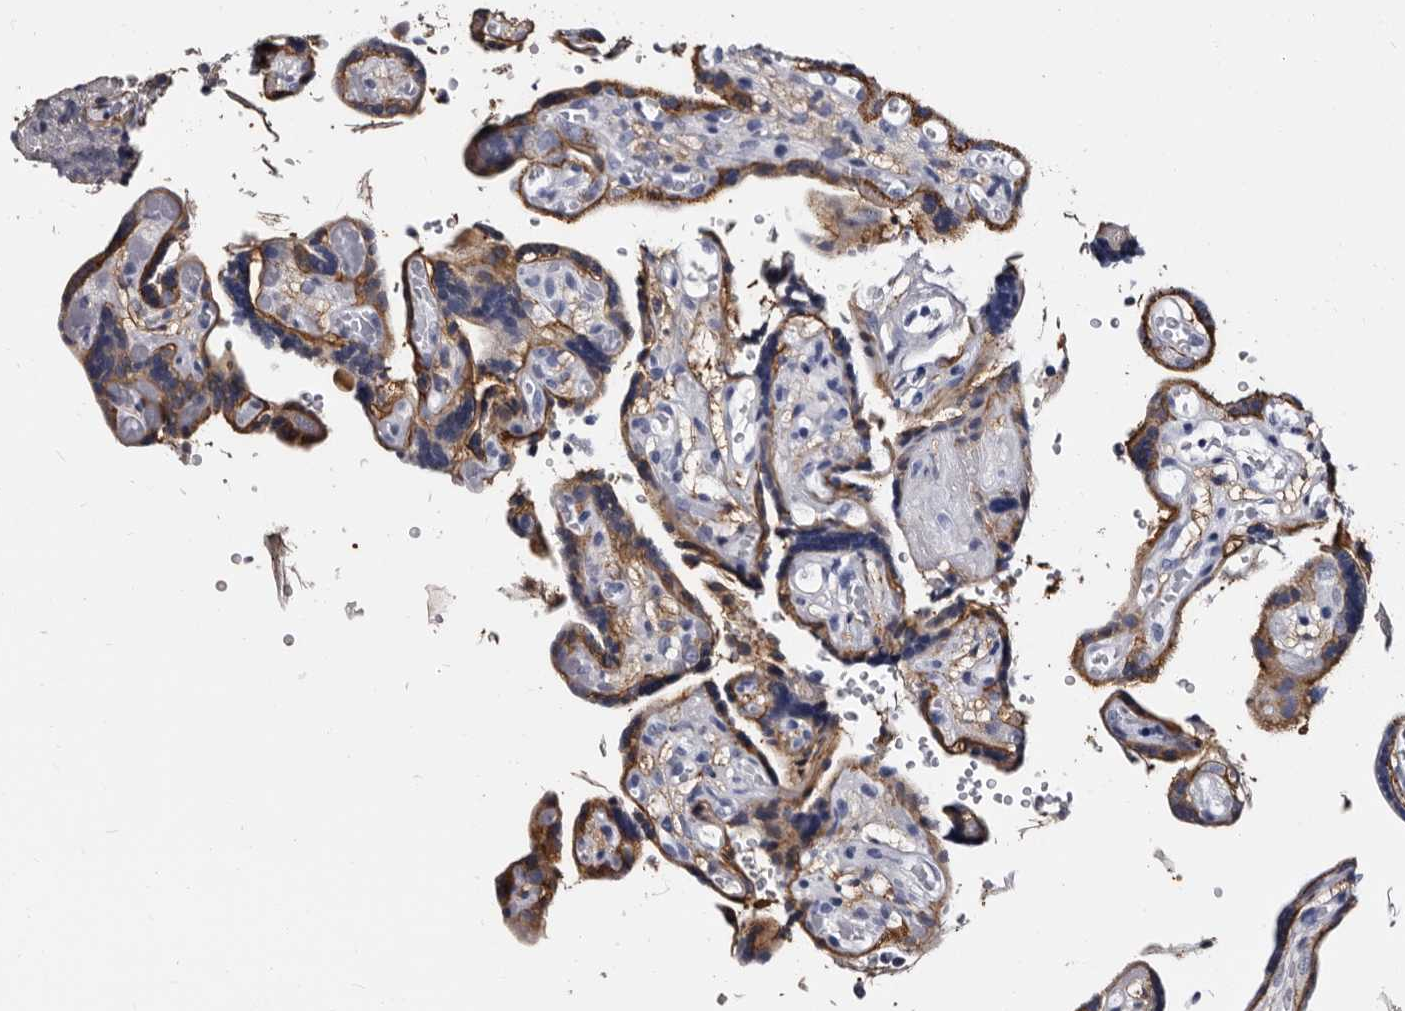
{"staining": {"intensity": "moderate", "quantity": "25%-75%", "location": "cytoplasmic/membranous"}, "tissue": "placenta", "cell_type": "Trophoblastic cells", "image_type": "normal", "snomed": [{"axis": "morphology", "description": "Normal tissue, NOS"}, {"axis": "topography", "description": "Placenta"}], "caption": "Protein staining by immunohistochemistry demonstrates moderate cytoplasmic/membranous expression in approximately 25%-75% of trophoblastic cells in unremarkable placenta.", "gene": "EPB41L3", "patient": {"sex": "female", "age": 30}}